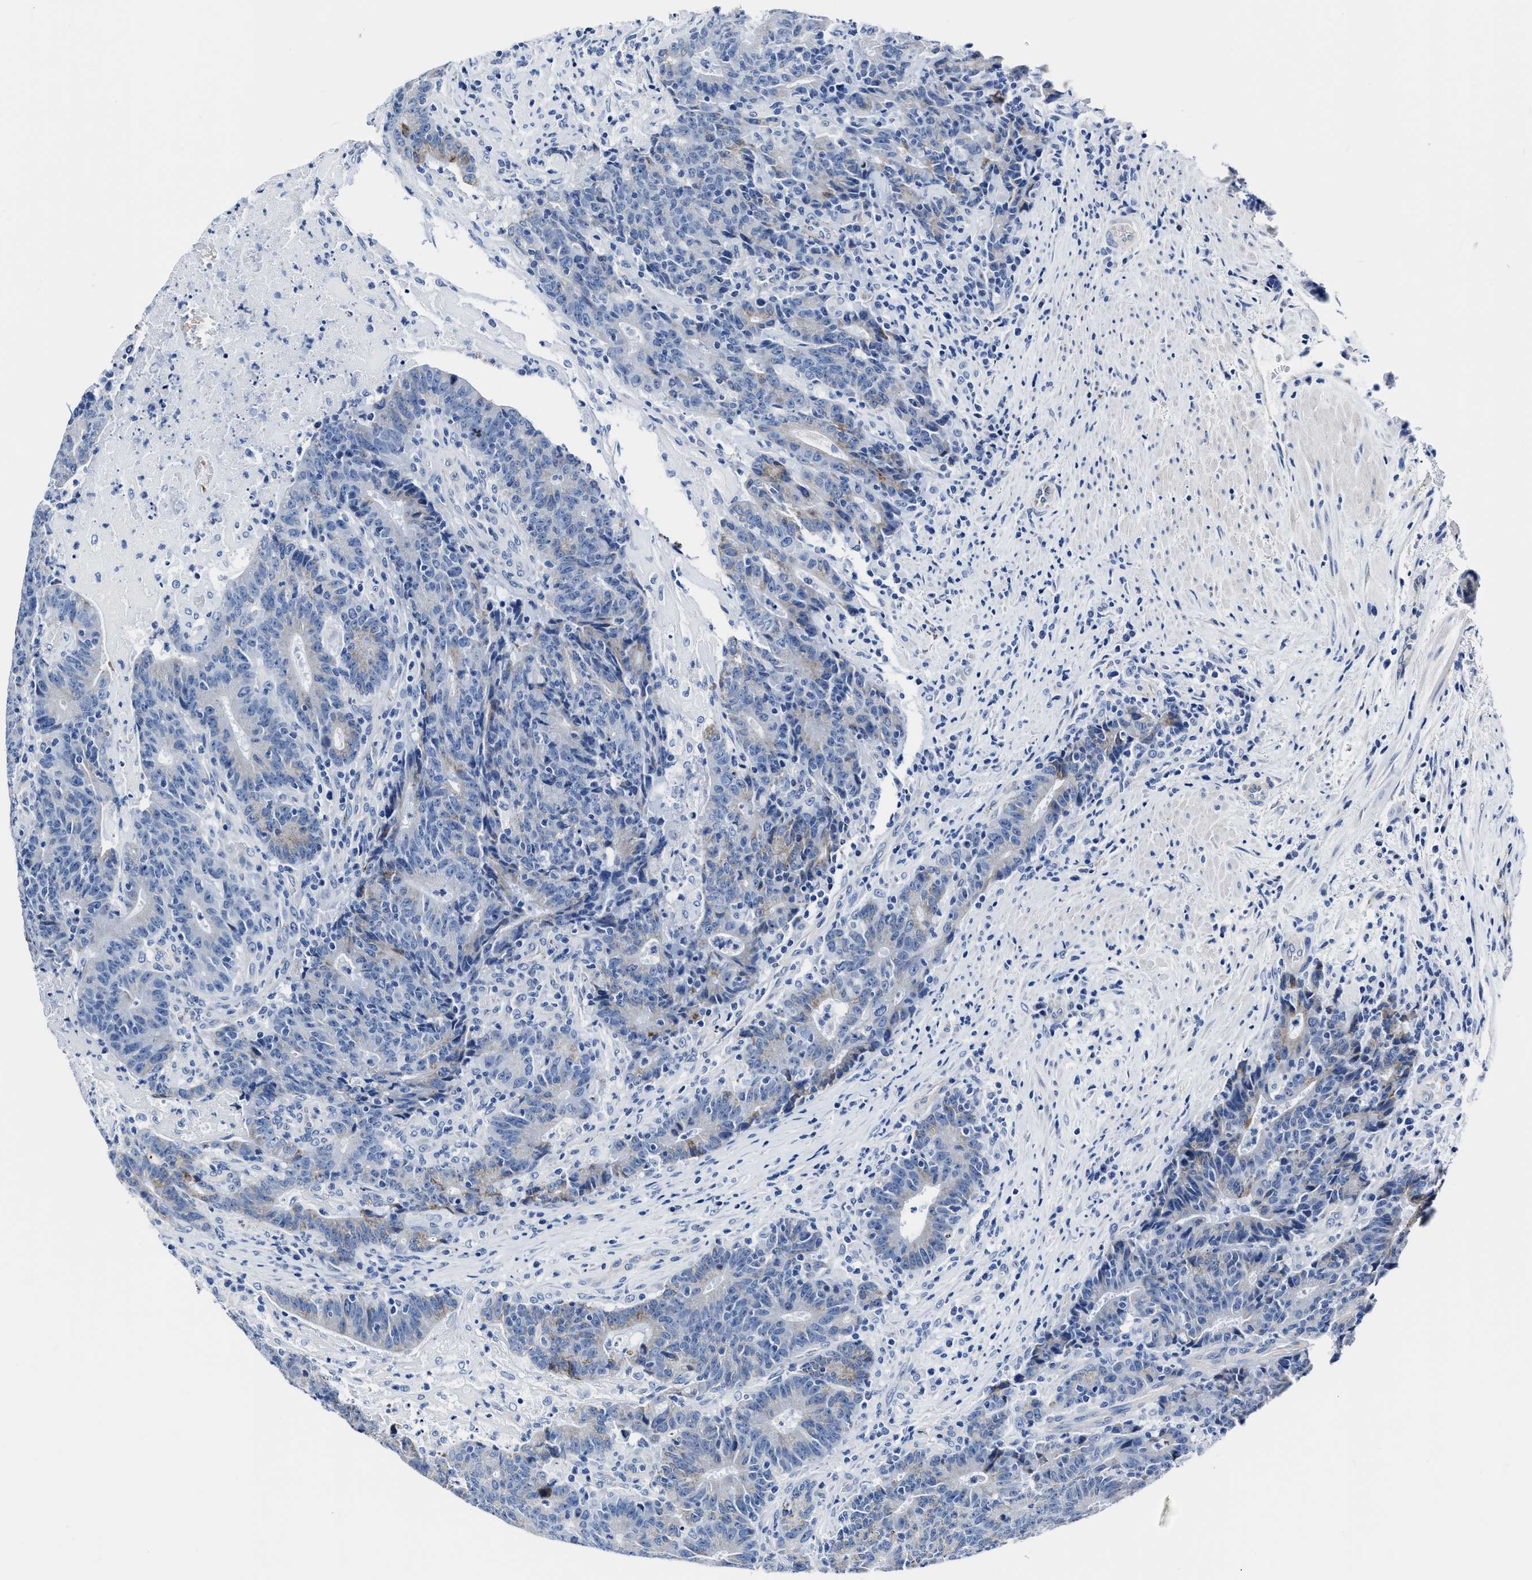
{"staining": {"intensity": "moderate", "quantity": "<25%", "location": "cytoplasmic/membranous"}, "tissue": "colorectal cancer", "cell_type": "Tumor cells", "image_type": "cancer", "snomed": [{"axis": "morphology", "description": "Normal tissue, NOS"}, {"axis": "morphology", "description": "Adenocarcinoma, NOS"}, {"axis": "topography", "description": "Colon"}], "caption": "IHC (DAB) staining of human colorectal adenocarcinoma demonstrates moderate cytoplasmic/membranous protein staining in about <25% of tumor cells. (DAB (3,3'-diaminobenzidine) = brown stain, brightfield microscopy at high magnification).", "gene": "KCNMB3", "patient": {"sex": "female", "age": 75}}